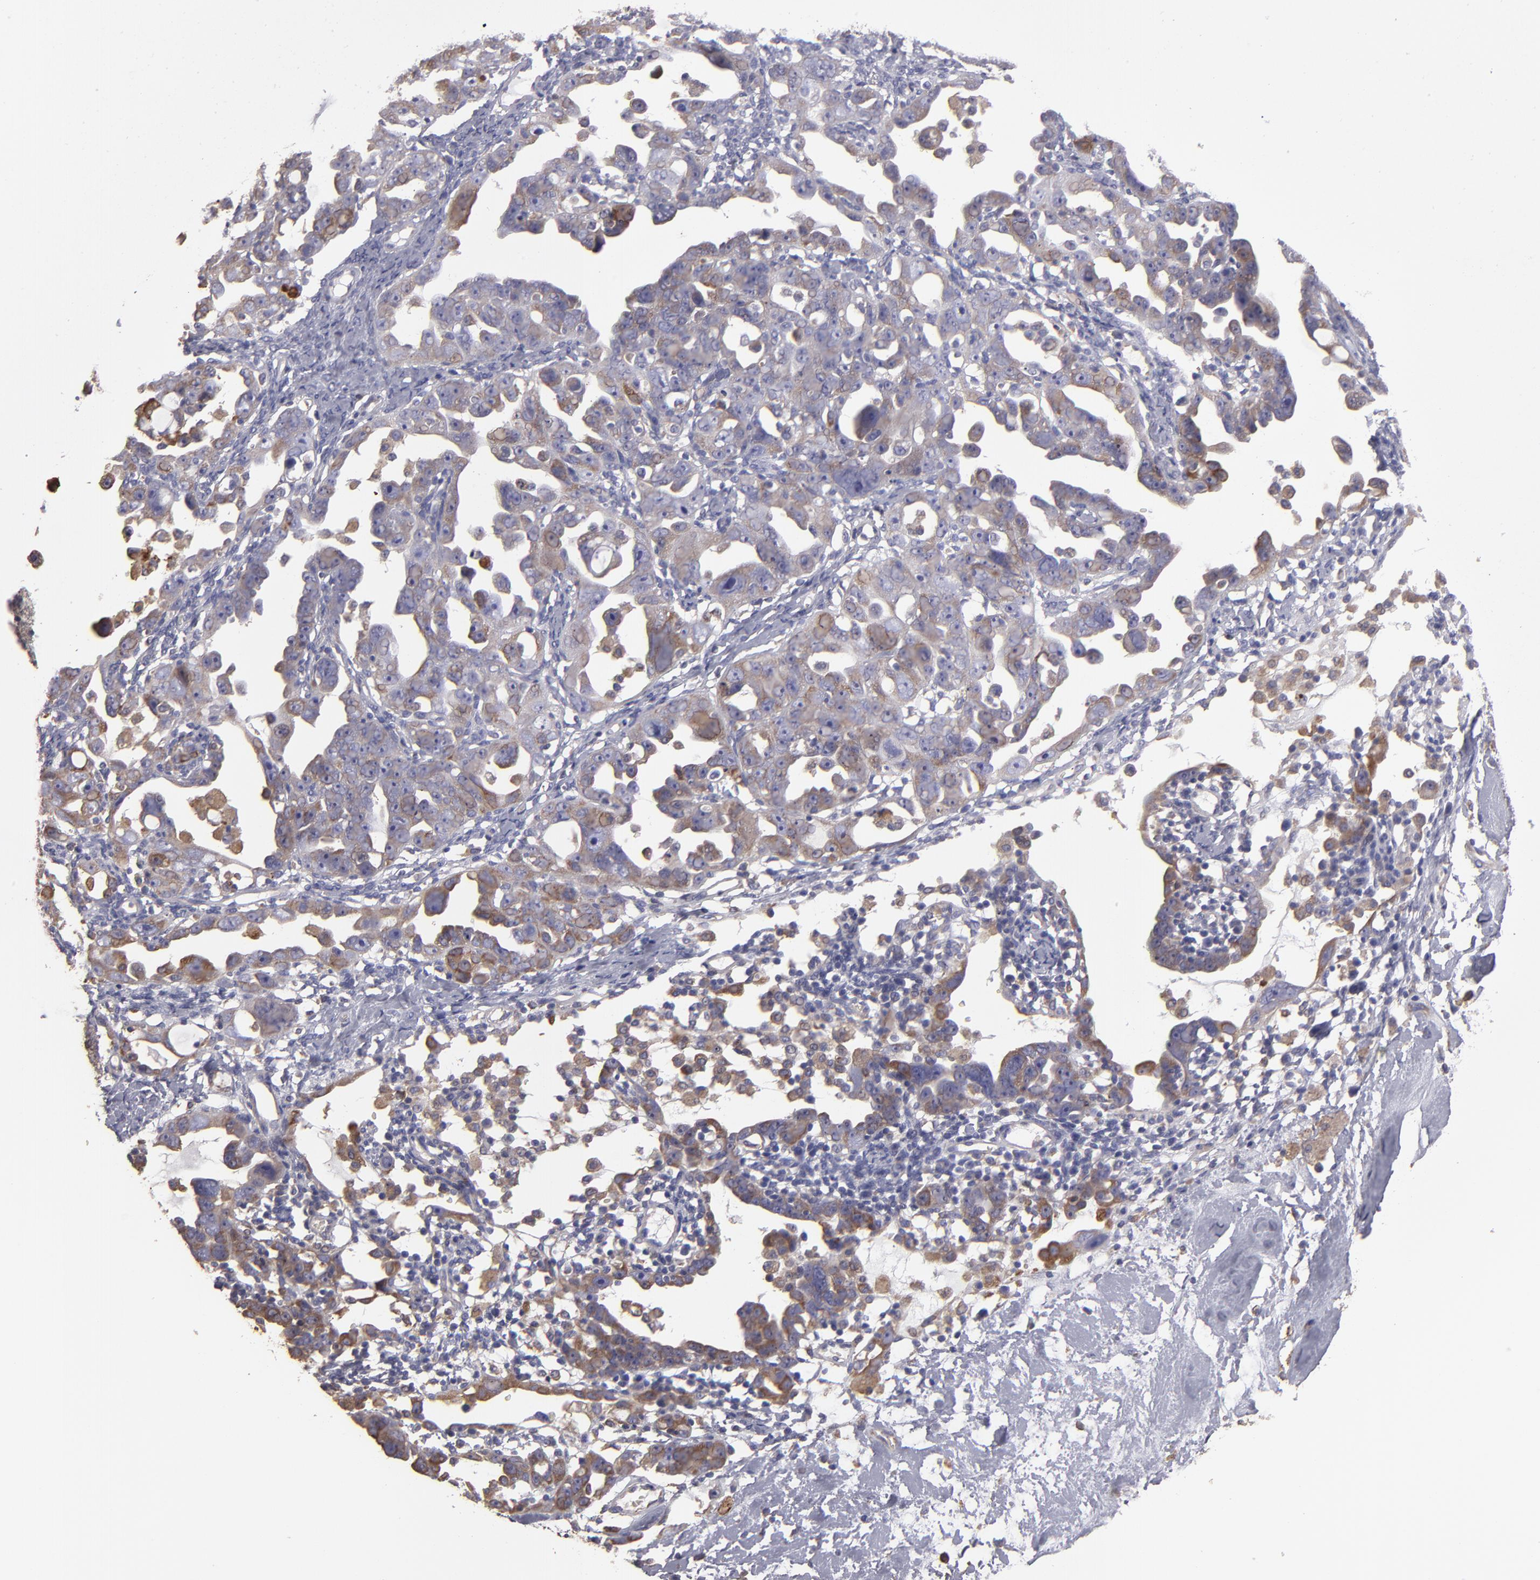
{"staining": {"intensity": "moderate", "quantity": "25%-75%", "location": "cytoplasmic/membranous"}, "tissue": "ovarian cancer", "cell_type": "Tumor cells", "image_type": "cancer", "snomed": [{"axis": "morphology", "description": "Cystadenocarcinoma, serous, NOS"}, {"axis": "topography", "description": "Ovary"}], "caption": "Serous cystadenocarcinoma (ovarian) stained with a brown dye exhibits moderate cytoplasmic/membranous positive staining in about 25%-75% of tumor cells.", "gene": "CALR", "patient": {"sex": "female", "age": 66}}